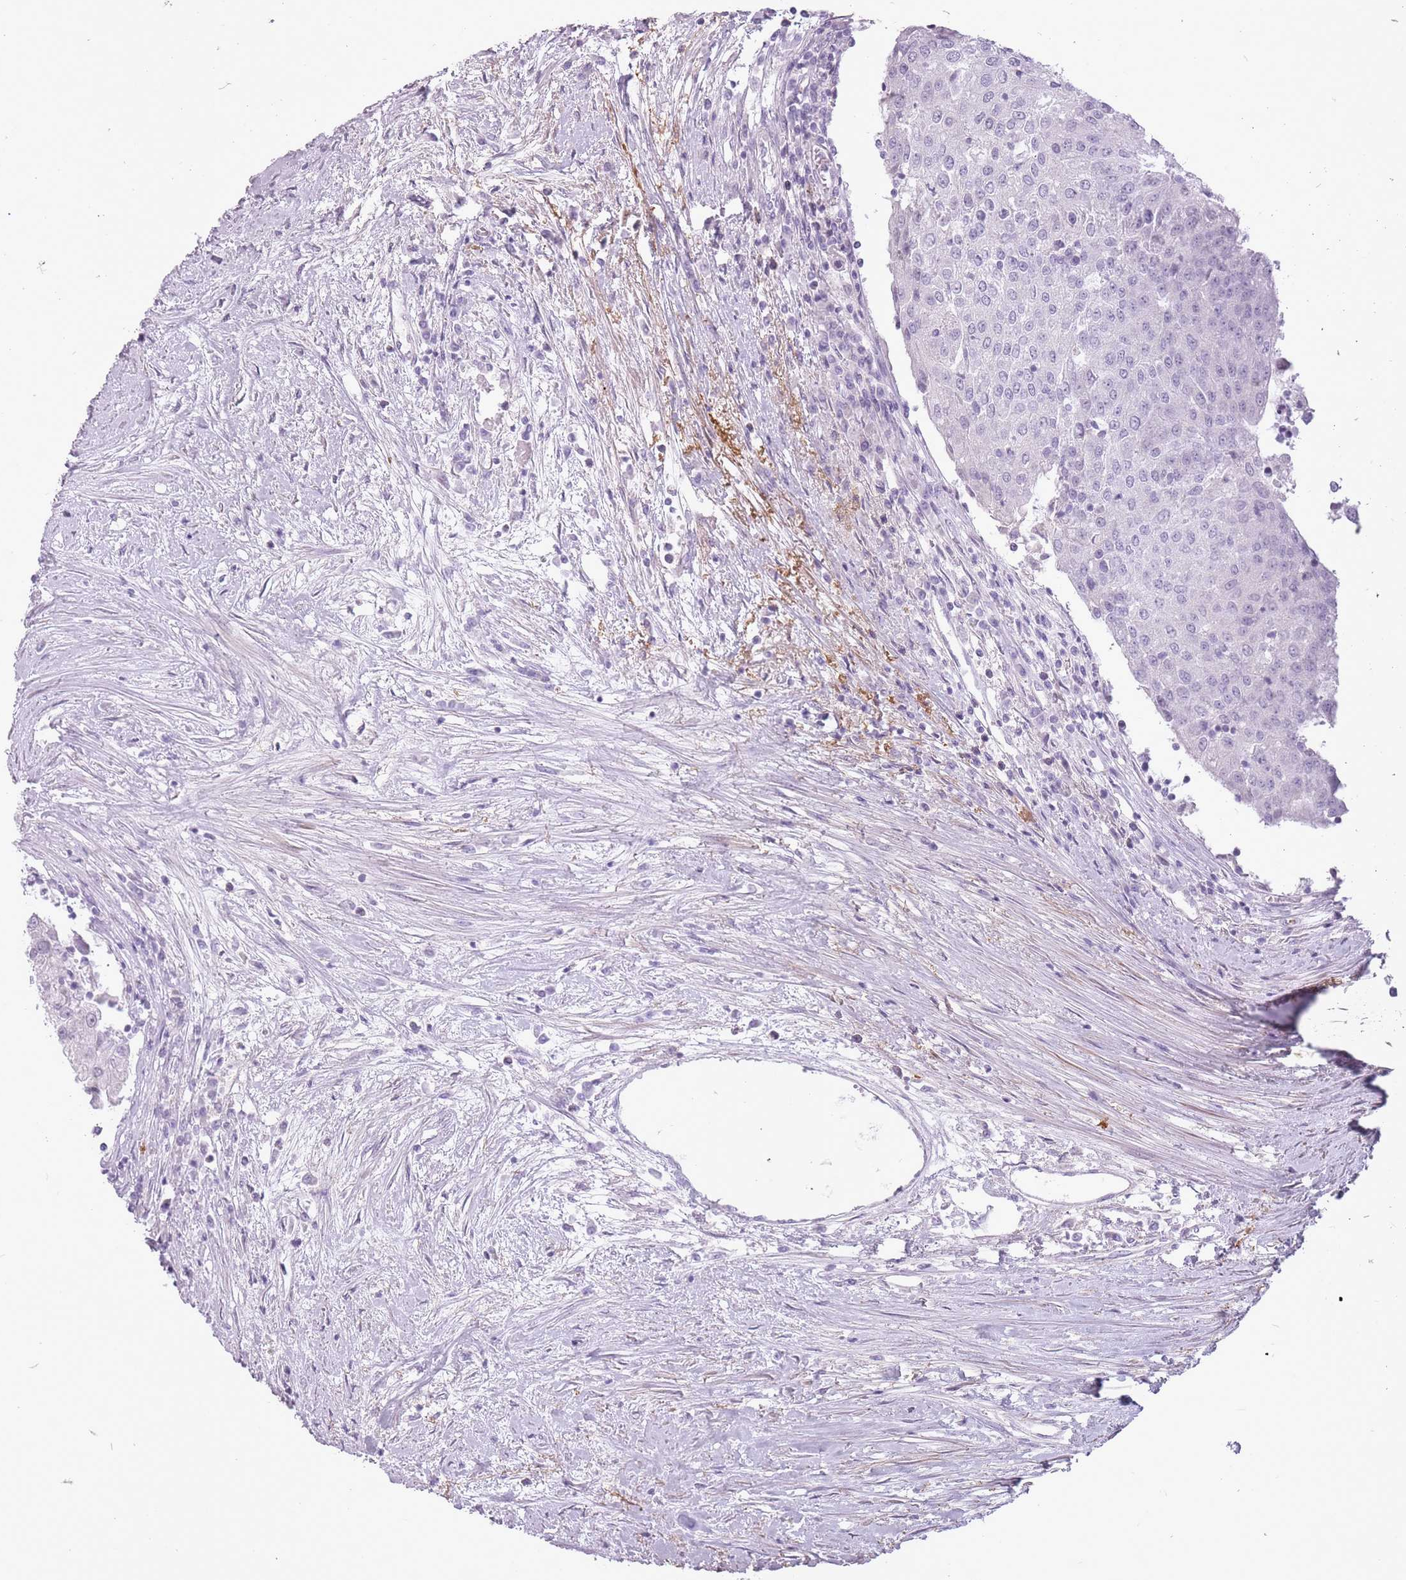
{"staining": {"intensity": "negative", "quantity": "none", "location": "none"}, "tissue": "urothelial cancer", "cell_type": "Tumor cells", "image_type": "cancer", "snomed": [{"axis": "morphology", "description": "Urothelial carcinoma, High grade"}, {"axis": "topography", "description": "Urinary bladder"}], "caption": "Urothelial cancer was stained to show a protein in brown. There is no significant expression in tumor cells. Nuclei are stained in blue.", "gene": "RFX4", "patient": {"sex": "female", "age": 85}}